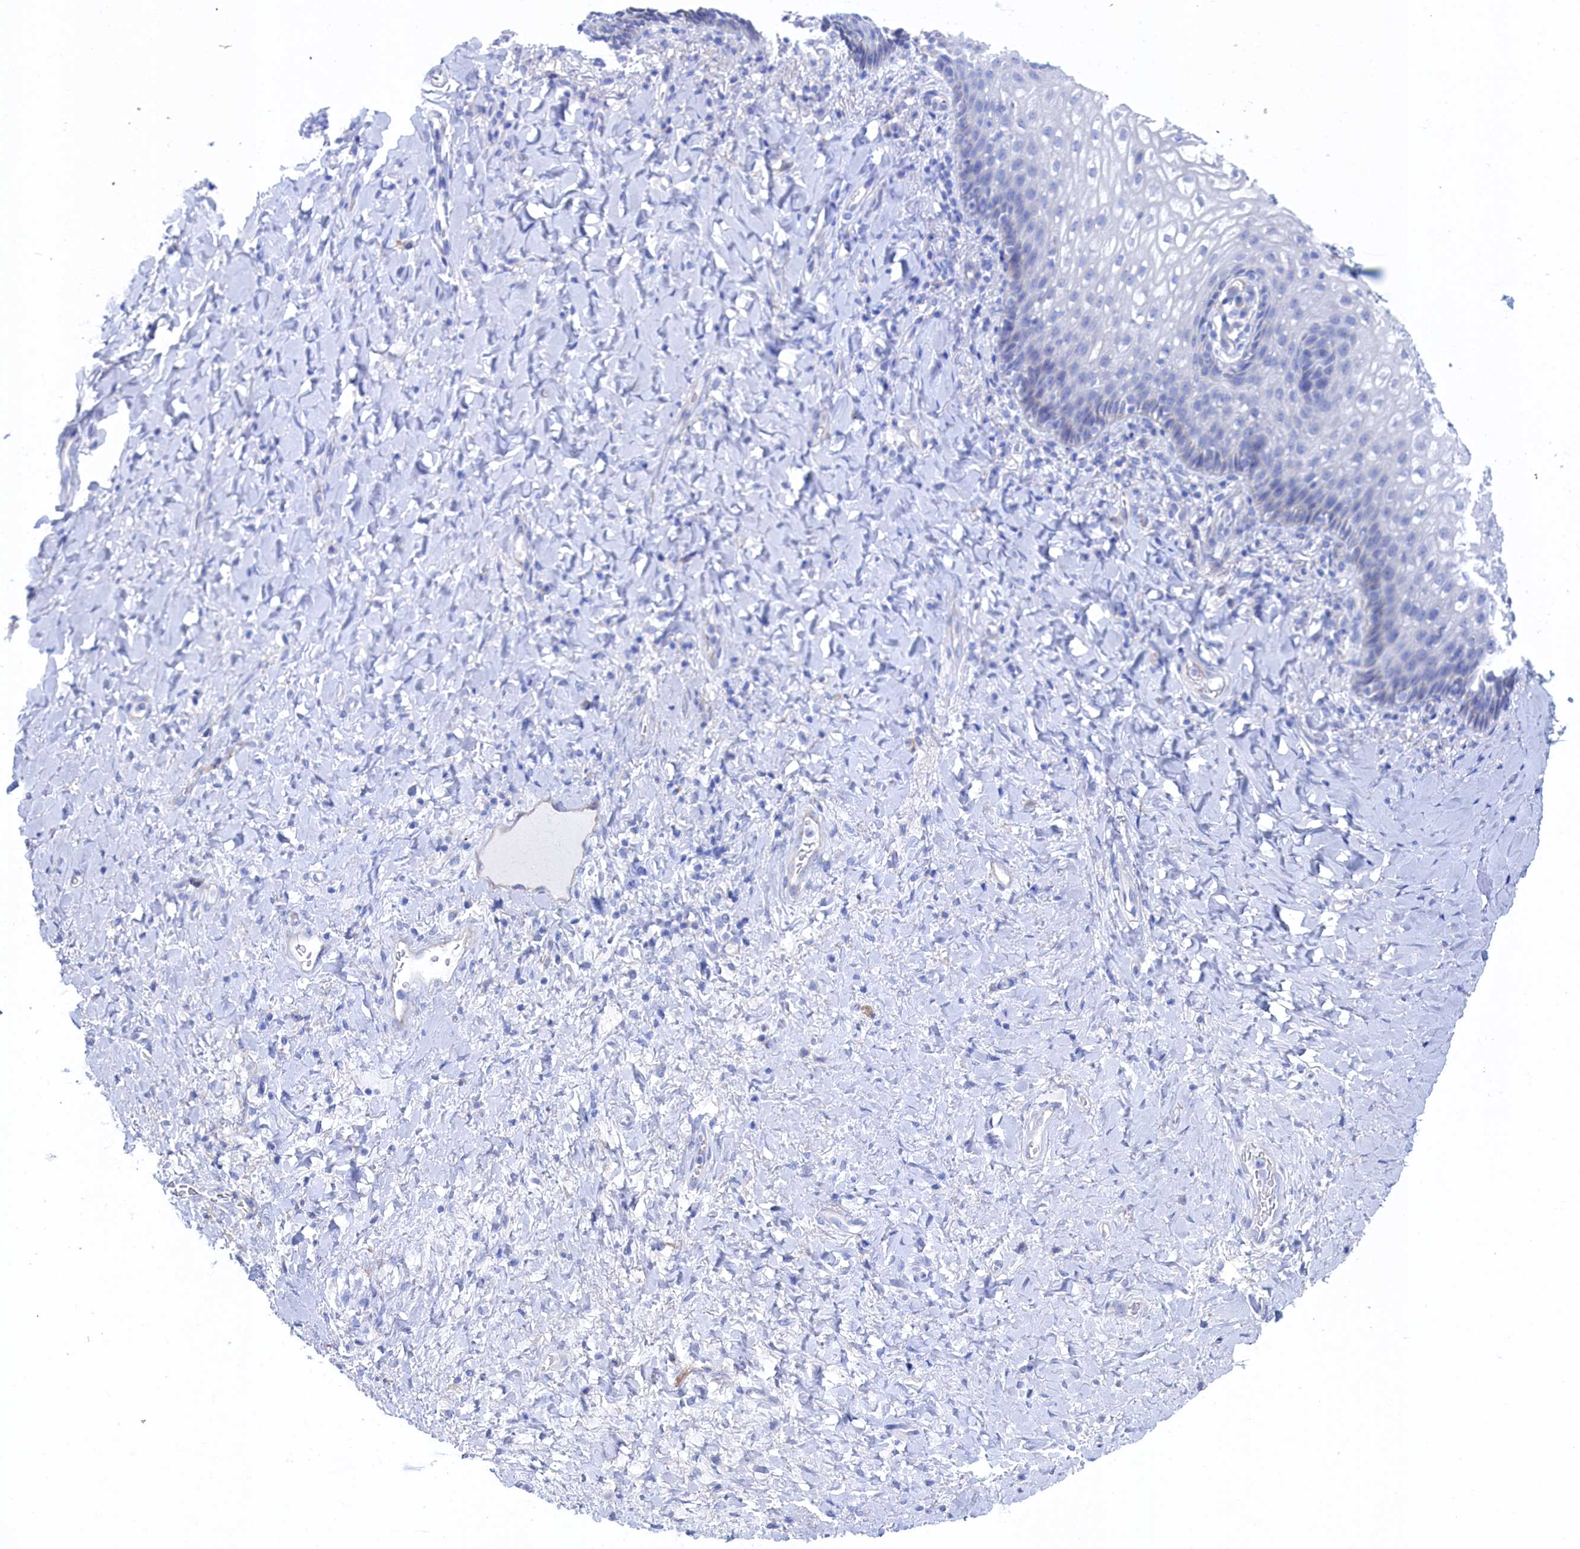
{"staining": {"intensity": "negative", "quantity": "none", "location": "none"}, "tissue": "vagina", "cell_type": "Squamous epithelial cells", "image_type": "normal", "snomed": [{"axis": "morphology", "description": "Normal tissue, NOS"}, {"axis": "topography", "description": "Vagina"}], "caption": "DAB (3,3'-diaminobenzidine) immunohistochemical staining of normal human vagina demonstrates no significant positivity in squamous epithelial cells. (Stains: DAB (3,3'-diaminobenzidine) immunohistochemistry (IHC) with hematoxylin counter stain, Microscopy: brightfield microscopy at high magnification).", "gene": "TMOD2", "patient": {"sex": "female", "age": 60}}